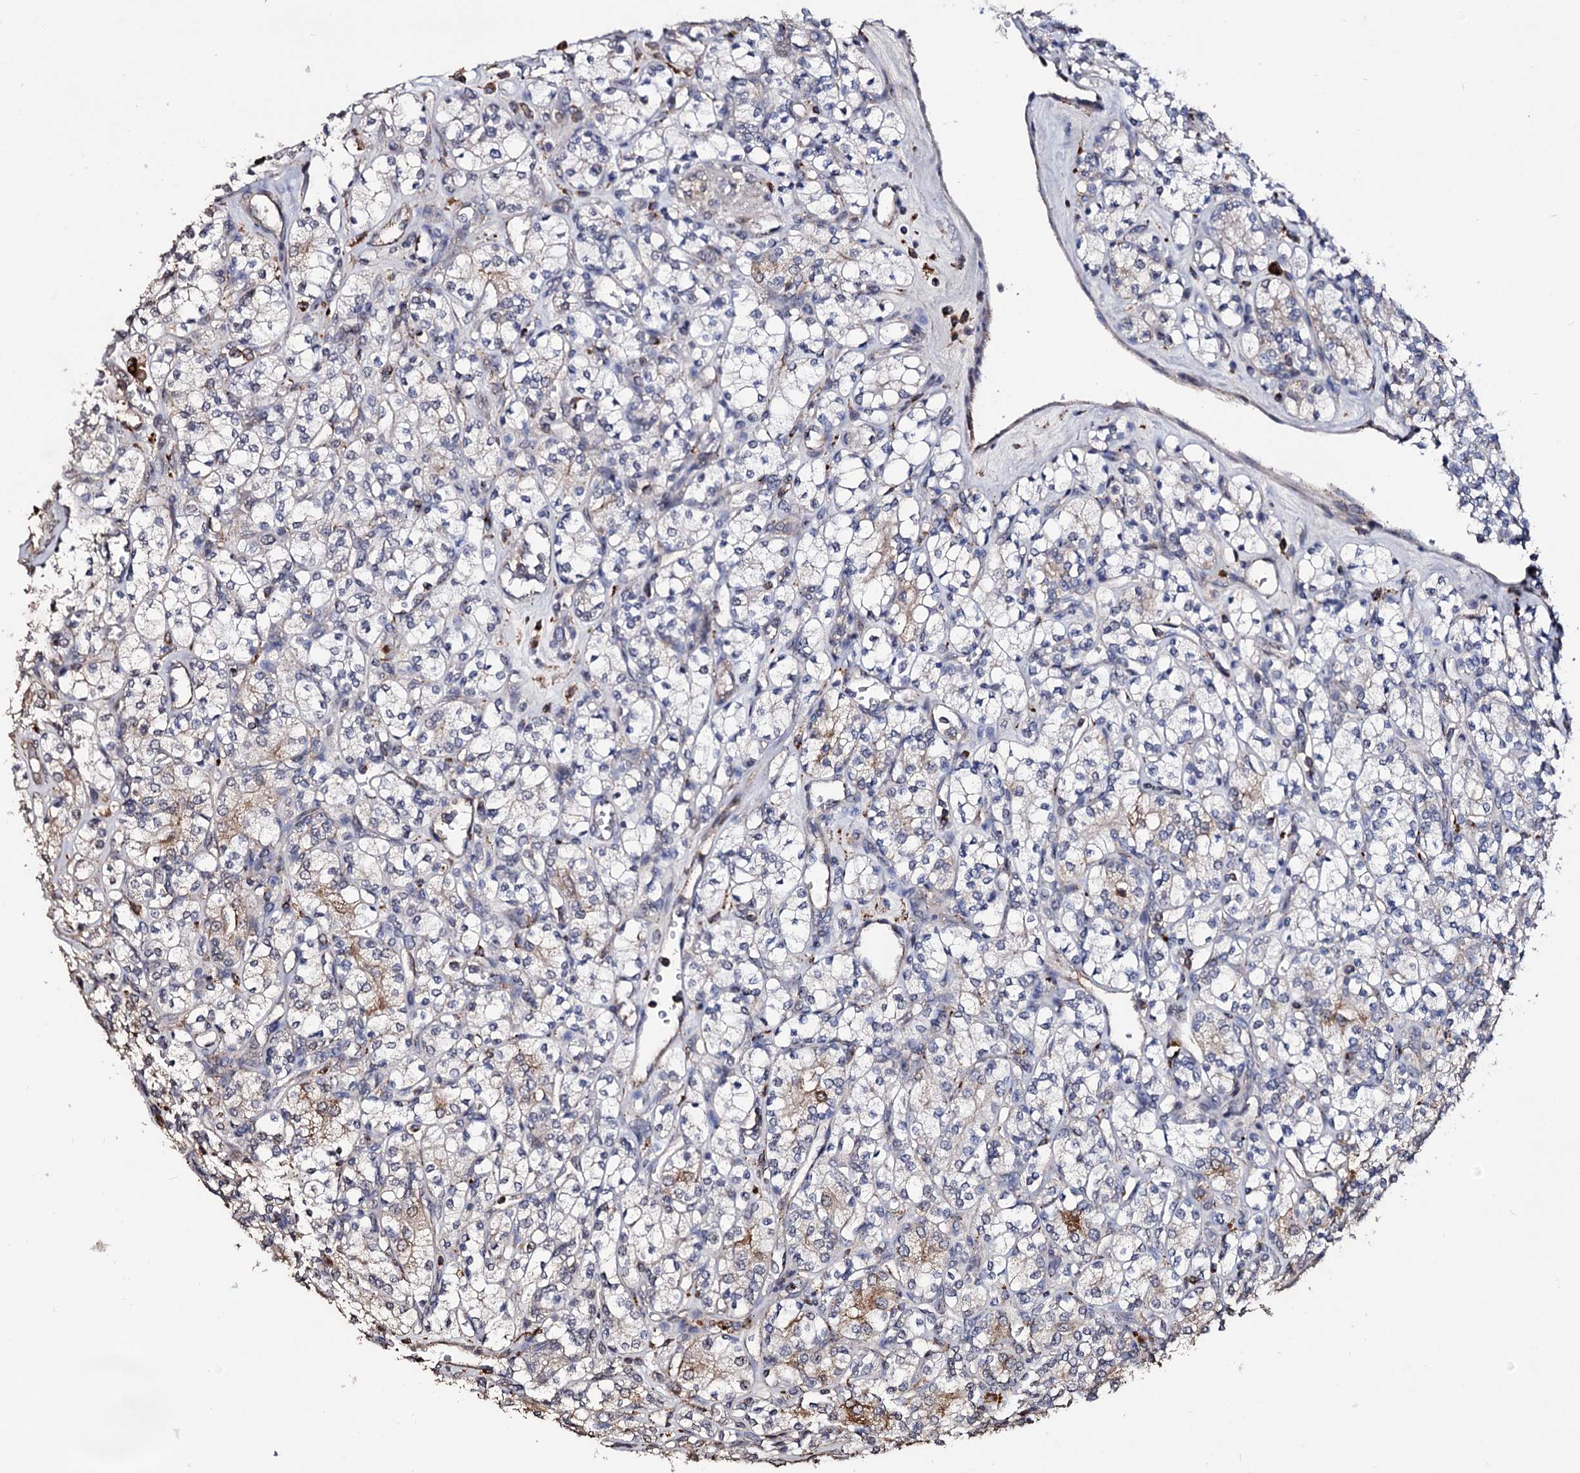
{"staining": {"intensity": "moderate", "quantity": "<25%", "location": "cytoplasmic/membranous"}, "tissue": "renal cancer", "cell_type": "Tumor cells", "image_type": "cancer", "snomed": [{"axis": "morphology", "description": "Adenocarcinoma, NOS"}, {"axis": "topography", "description": "Kidney"}], "caption": "The immunohistochemical stain labels moderate cytoplasmic/membranous positivity in tumor cells of renal cancer (adenocarcinoma) tissue. Using DAB (3,3'-diaminobenzidine) (brown) and hematoxylin (blue) stains, captured at high magnification using brightfield microscopy.", "gene": "MICAL2", "patient": {"sex": "male", "age": 77}}